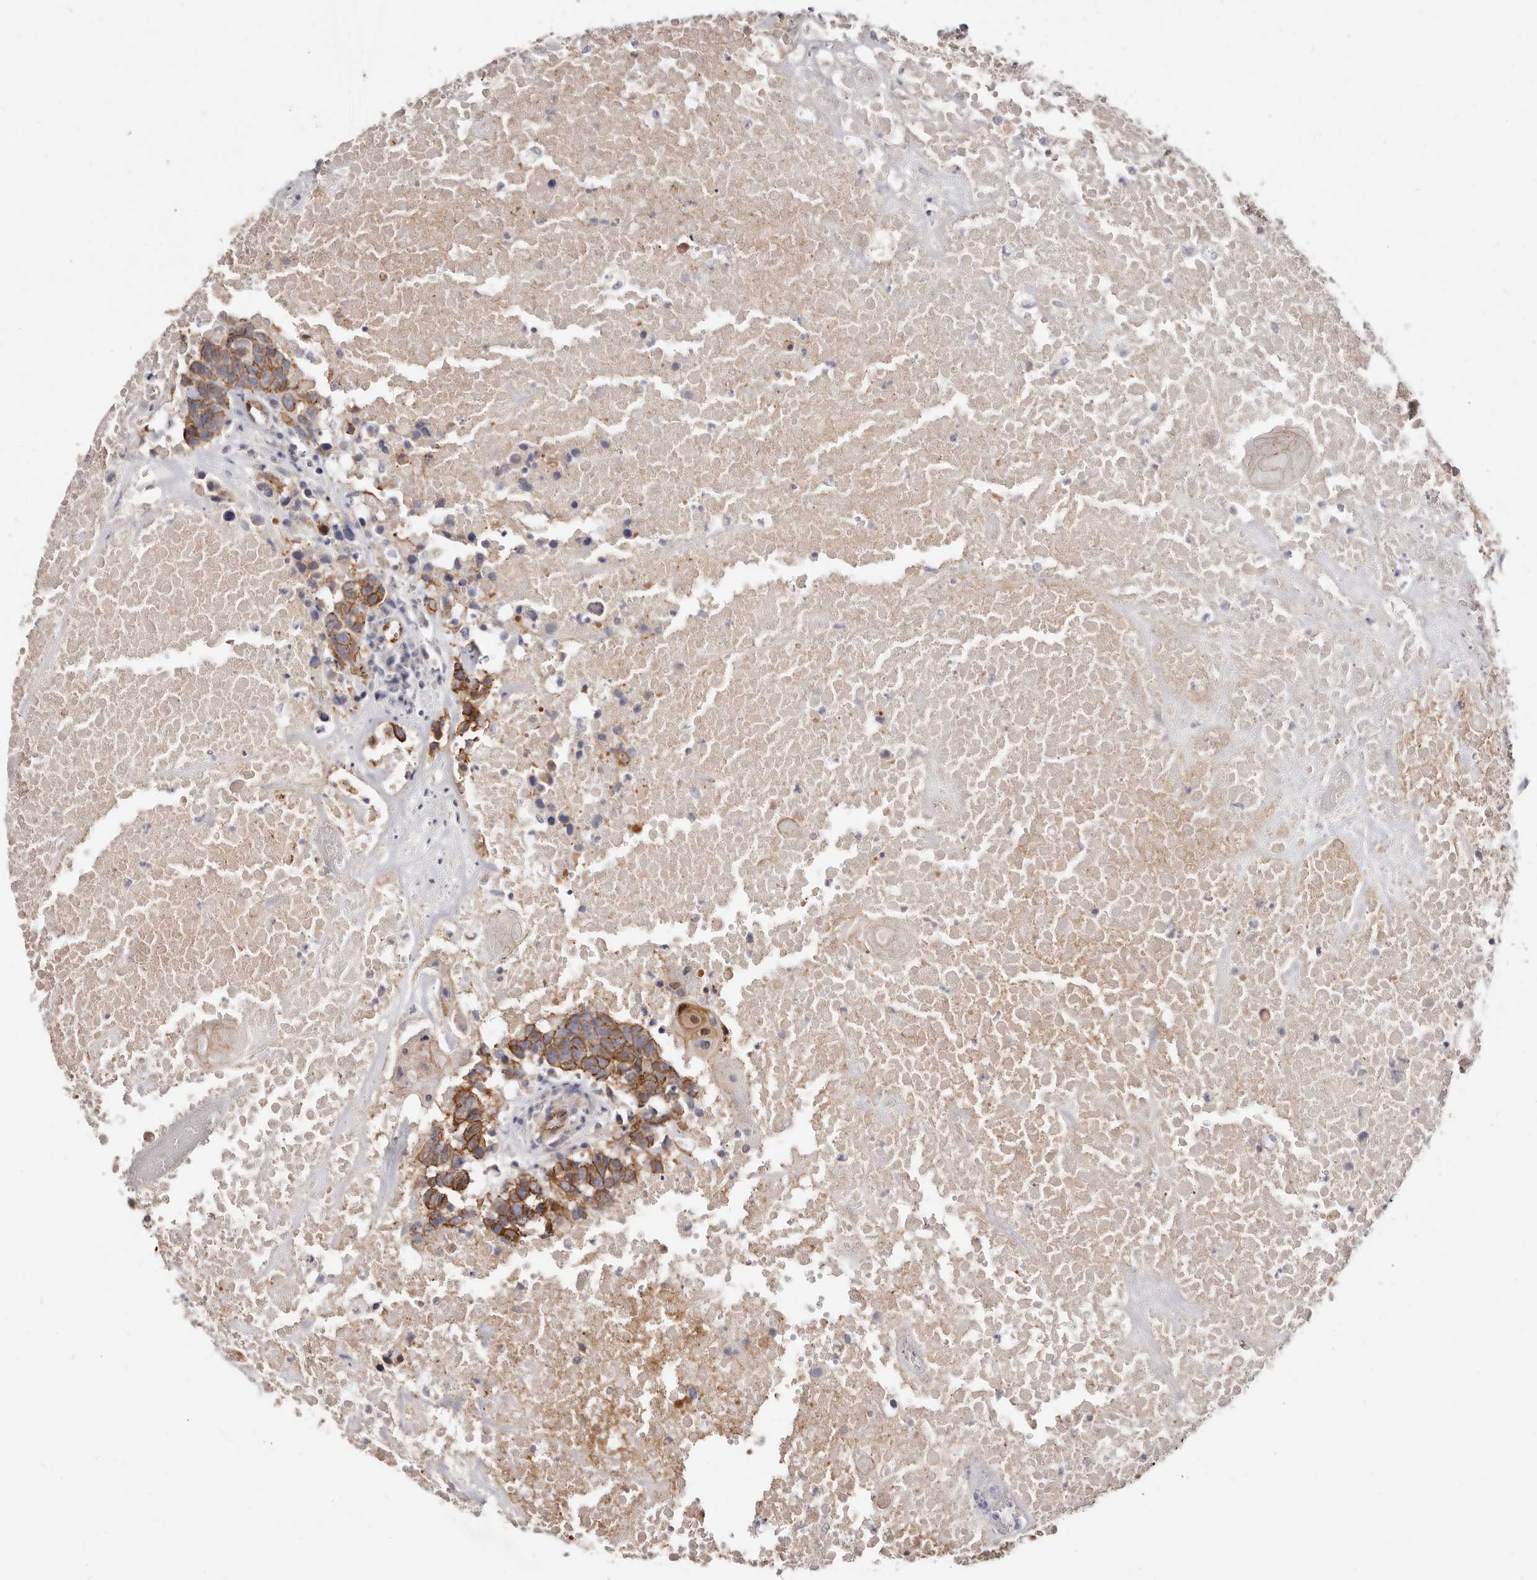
{"staining": {"intensity": "strong", "quantity": ">75%", "location": "cytoplasmic/membranous"}, "tissue": "head and neck cancer", "cell_type": "Tumor cells", "image_type": "cancer", "snomed": [{"axis": "morphology", "description": "Squamous cell carcinoma, NOS"}, {"axis": "topography", "description": "Head-Neck"}], "caption": "Immunohistochemistry (IHC) image of human head and neck squamous cell carcinoma stained for a protein (brown), which demonstrates high levels of strong cytoplasmic/membranous staining in approximately >75% of tumor cells.", "gene": "CTNNB1", "patient": {"sex": "male", "age": 66}}